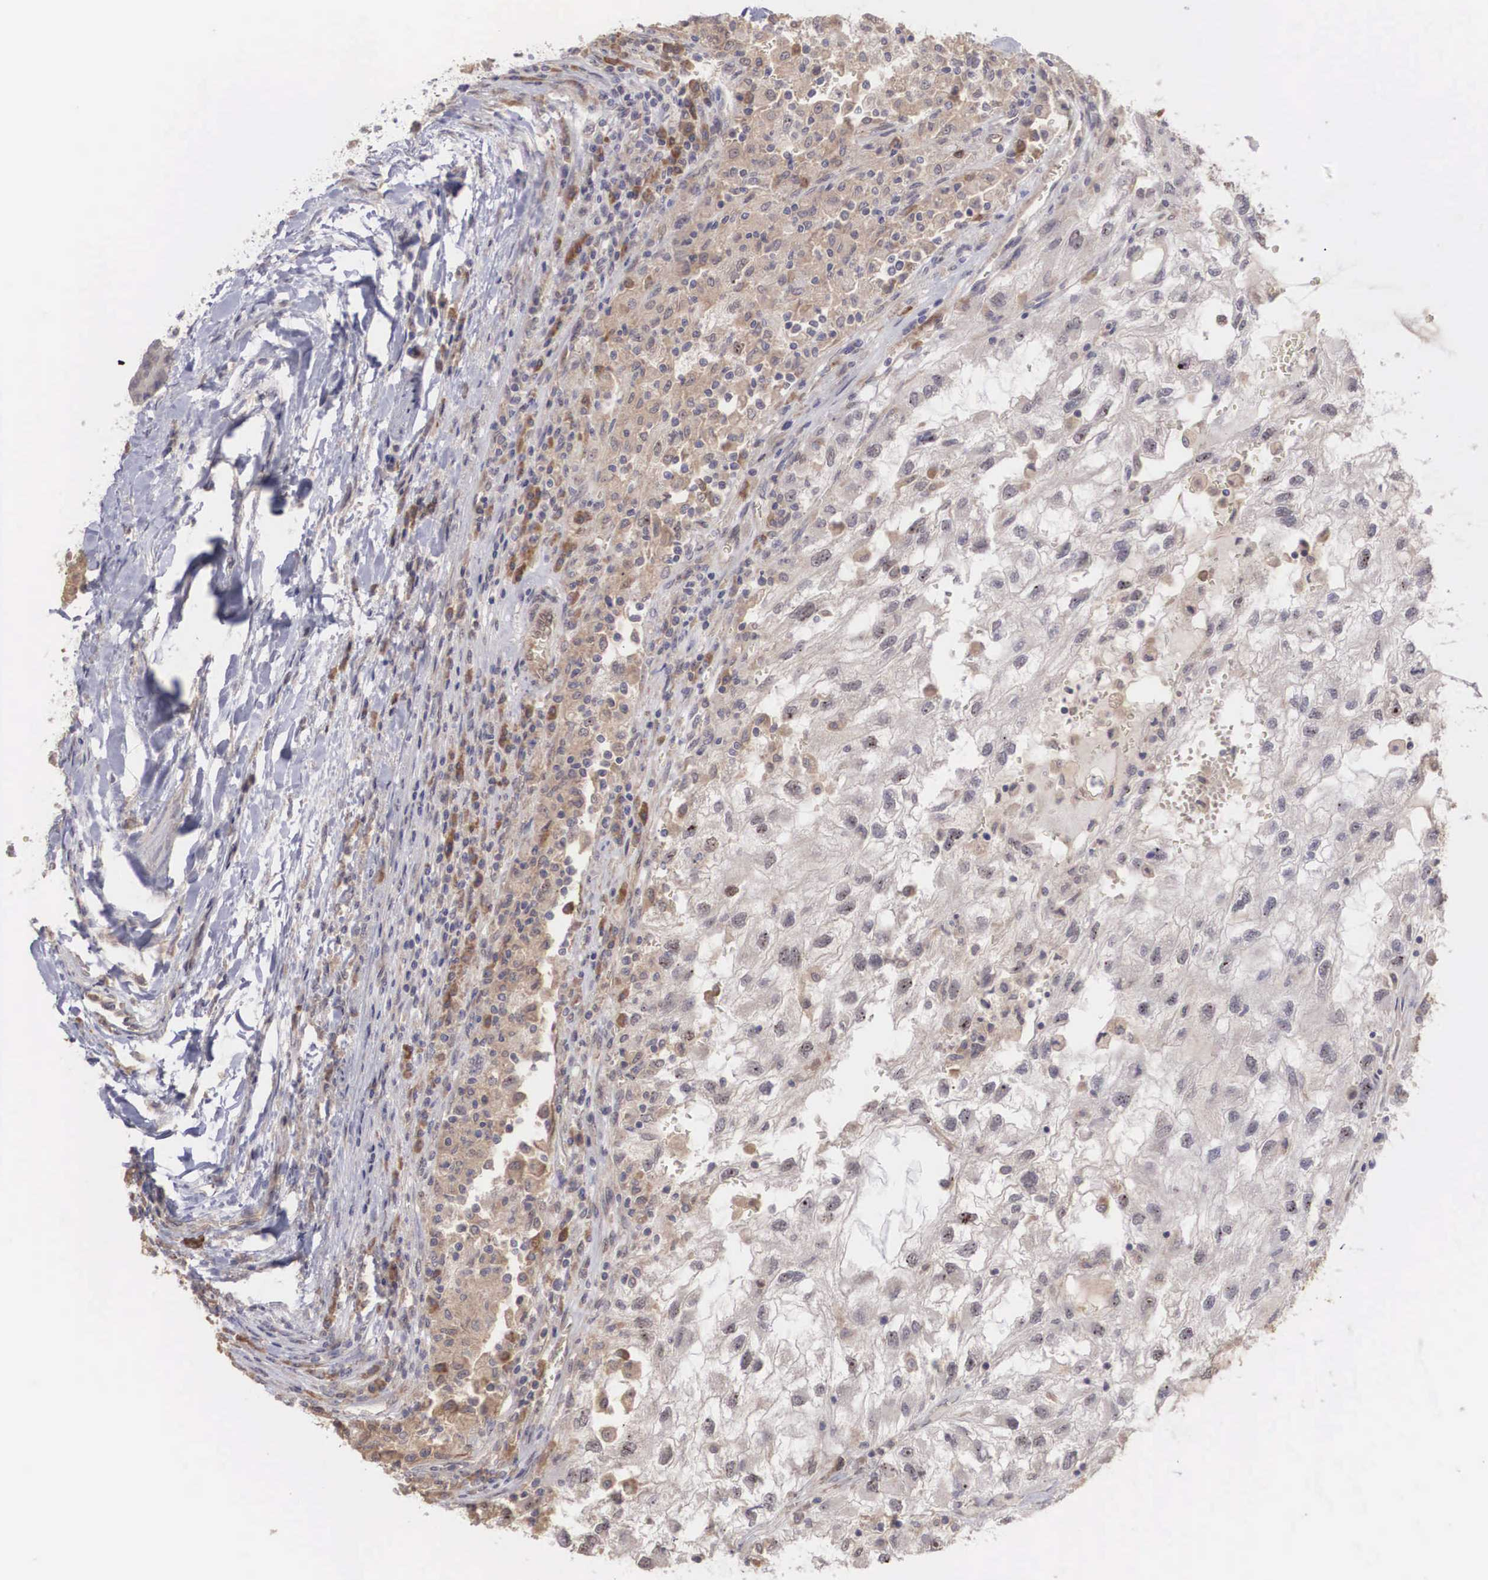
{"staining": {"intensity": "weak", "quantity": ">75%", "location": "cytoplasmic/membranous"}, "tissue": "renal cancer", "cell_type": "Tumor cells", "image_type": "cancer", "snomed": [{"axis": "morphology", "description": "Normal tissue, NOS"}, {"axis": "morphology", "description": "Adenocarcinoma, NOS"}, {"axis": "topography", "description": "Kidney"}], "caption": "IHC of renal cancer (adenocarcinoma) shows low levels of weak cytoplasmic/membranous expression in approximately >75% of tumor cells.", "gene": "DNAJB7", "patient": {"sex": "male", "age": 71}}